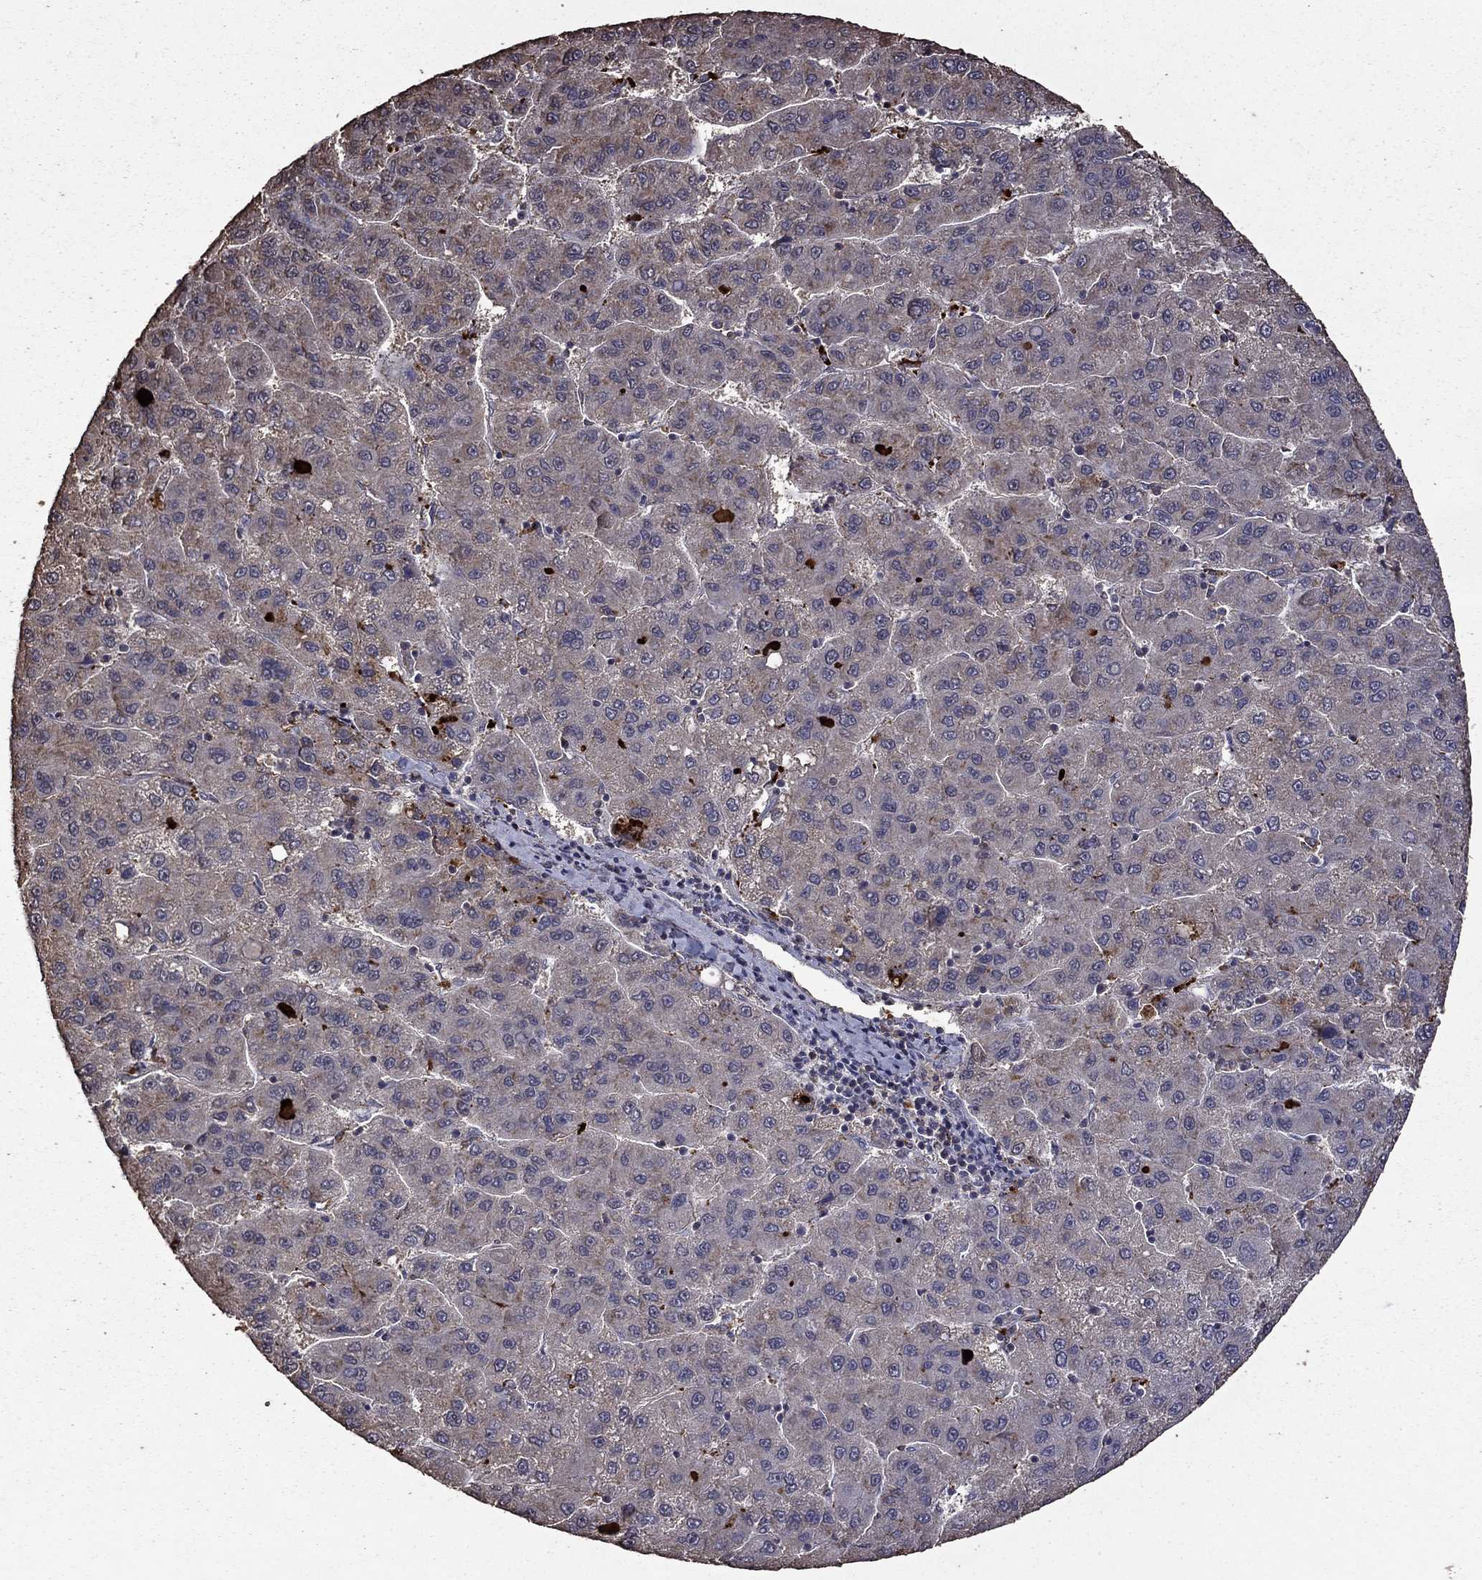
{"staining": {"intensity": "moderate", "quantity": "<25%", "location": "cytoplasmic/membranous"}, "tissue": "liver cancer", "cell_type": "Tumor cells", "image_type": "cancer", "snomed": [{"axis": "morphology", "description": "Carcinoma, Hepatocellular, NOS"}, {"axis": "topography", "description": "Liver"}], "caption": "Liver cancer (hepatocellular carcinoma) stained with a protein marker displays moderate staining in tumor cells.", "gene": "SERPINA5", "patient": {"sex": "female", "age": 82}}